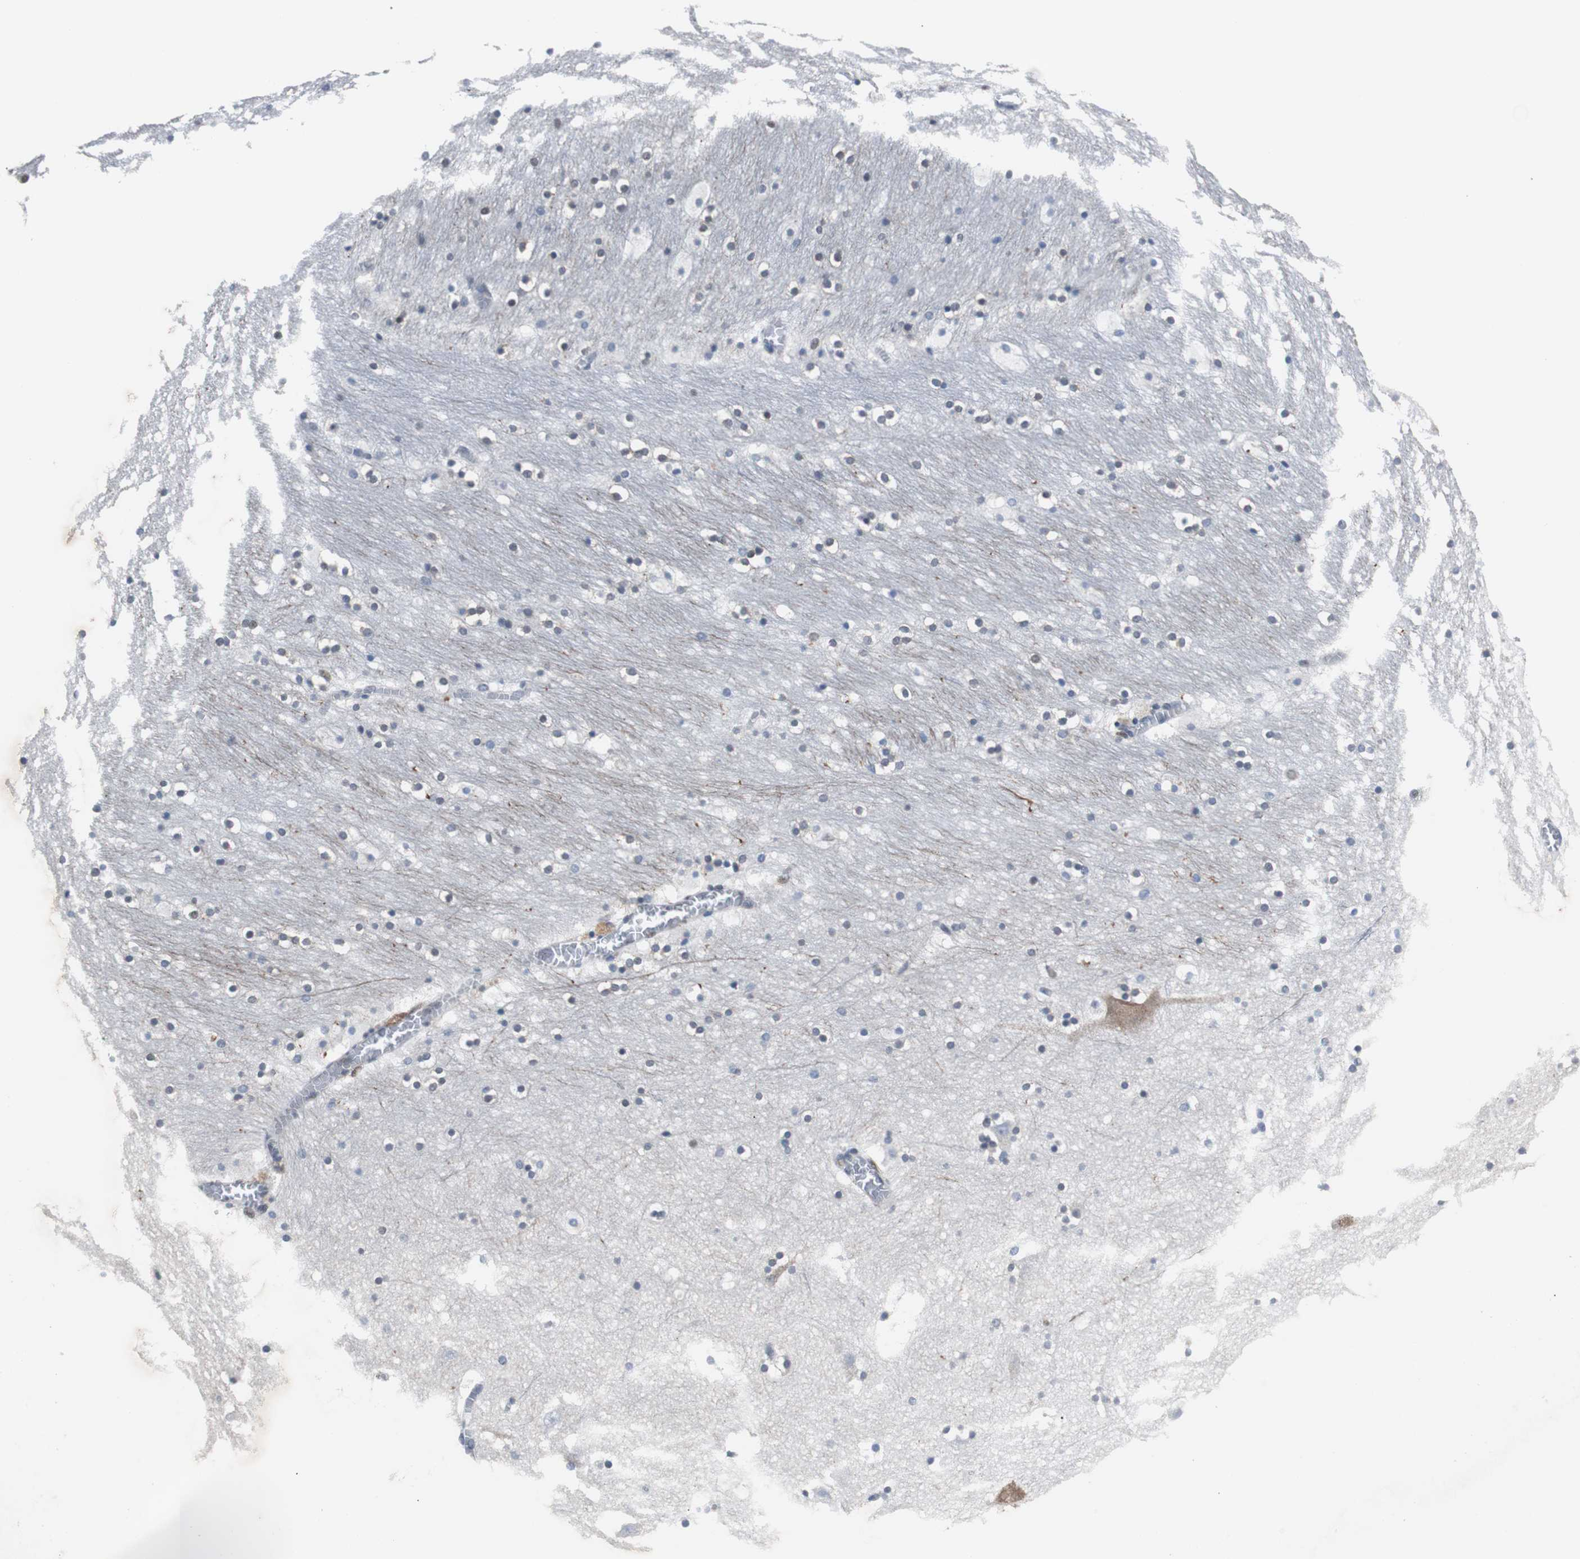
{"staining": {"intensity": "weak", "quantity": "25%-75%", "location": "nuclear"}, "tissue": "hippocampus", "cell_type": "Glial cells", "image_type": "normal", "snomed": [{"axis": "morphology", "description": "Normal tissue, NOS"}, {"axis": "topography", "description": "Hippocampus"}], "caption": "High-magnification brightfield microscopy of unremarkable hippocampus stained with DAB (3,3'-diaminobenzidine) (brown) and counterstained with hematoxylin (blue). glial cells exhibit weak nuclear staining is appreciated in approximately25%-75% of cells. (Brightfield microscopy of DAB IHC at high magnification).", "gene": "ZHX2", "patient": {"sex": "male", "age": 45}}